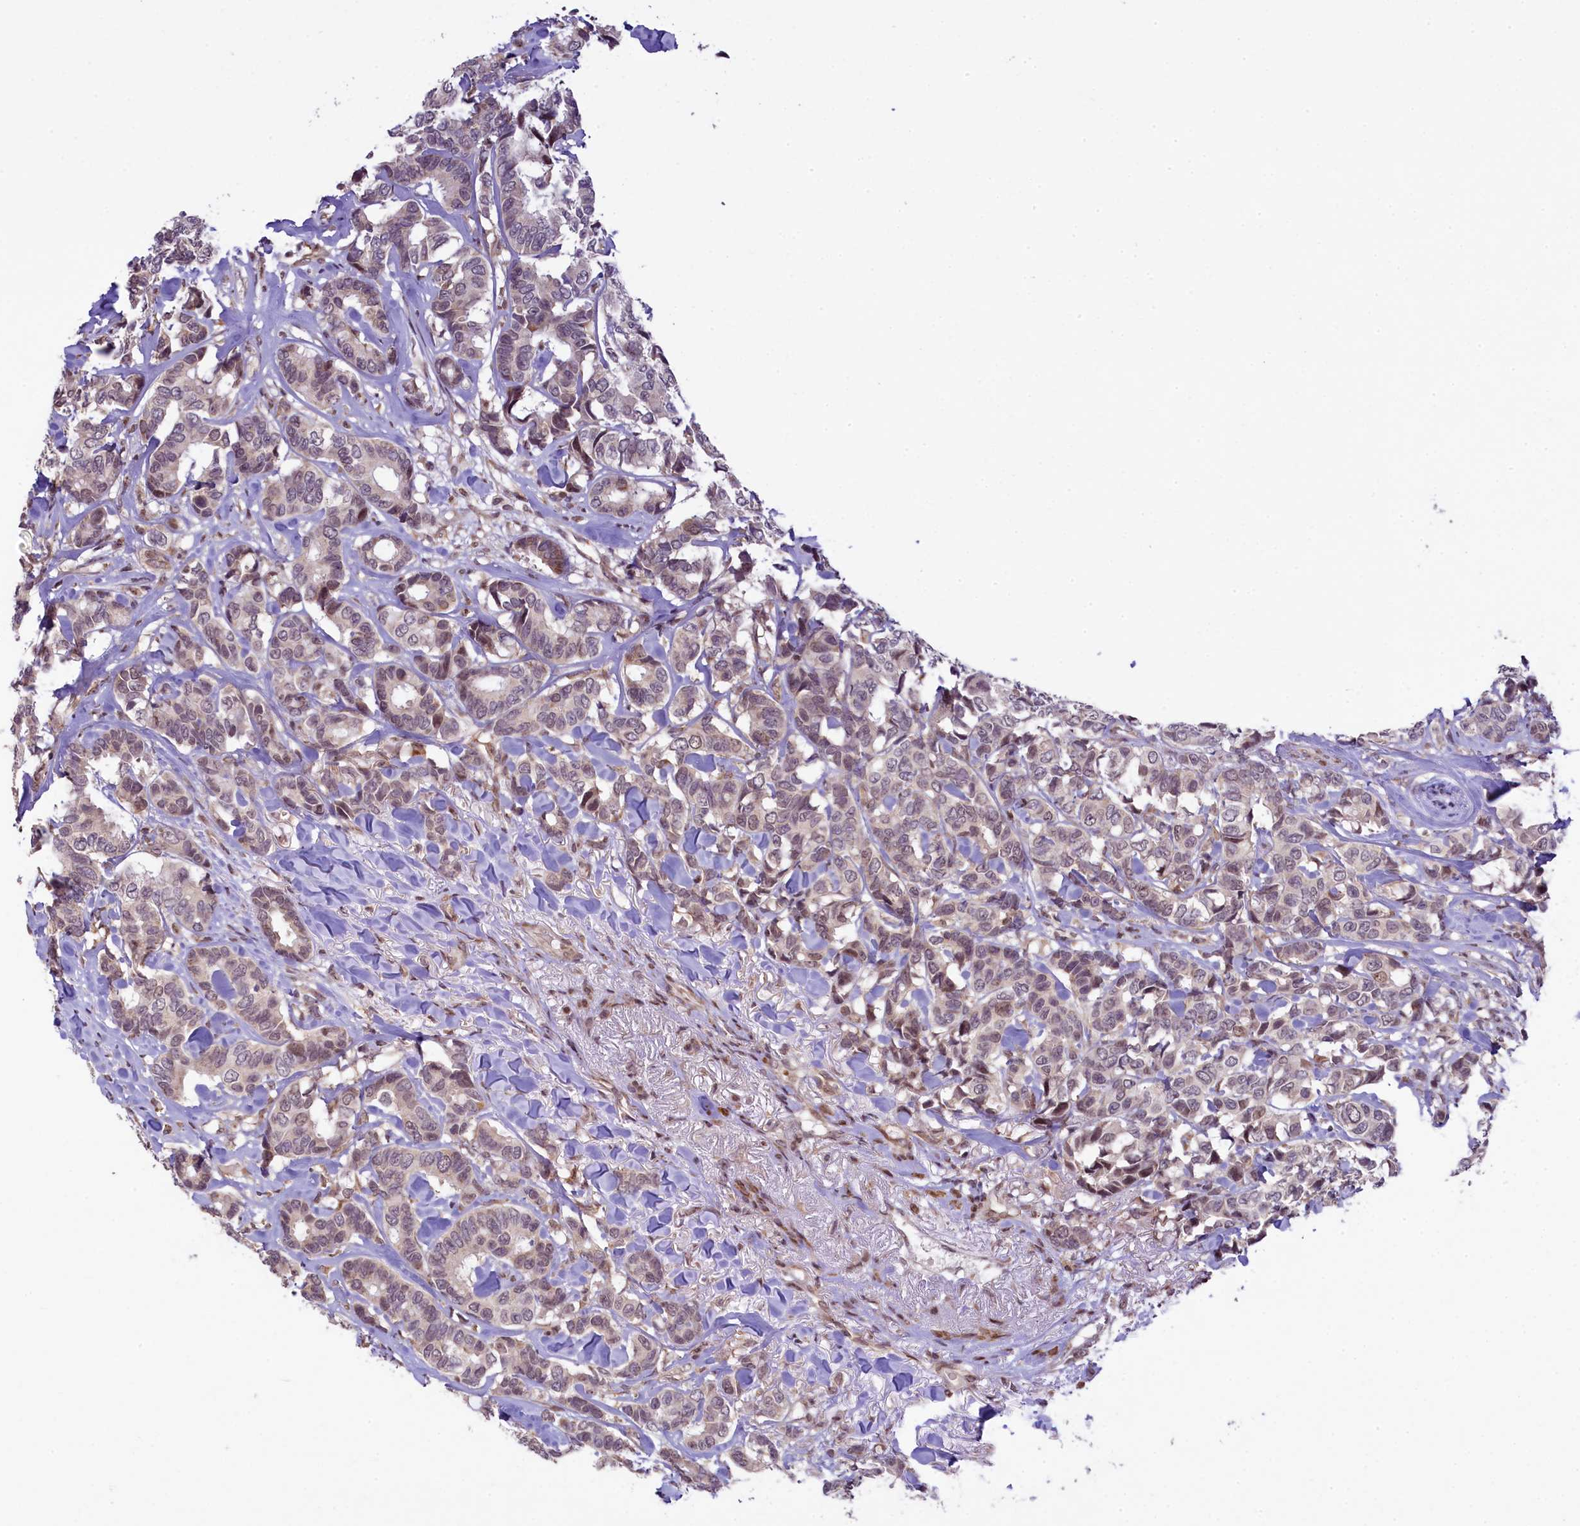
{"staining": {"intensity": "negative", "quantity": "none", "location": "none"}, "tissue": "breast cancer", "cell_type": "Tumor cells", "image_type": "cancer", "snomed": [{"axis": "morphology", "description": "Duct carcinoma"}, {"axis": "topography", "description": "Breast"}], "caption": "This is an immunohistochemistry (IHC) micrograph of human breast infiltrating ductal carcinoma. There is no expression in tumor cells.", "gene": "RBBP8", "patient": {"sex": "female", "age": 87}}